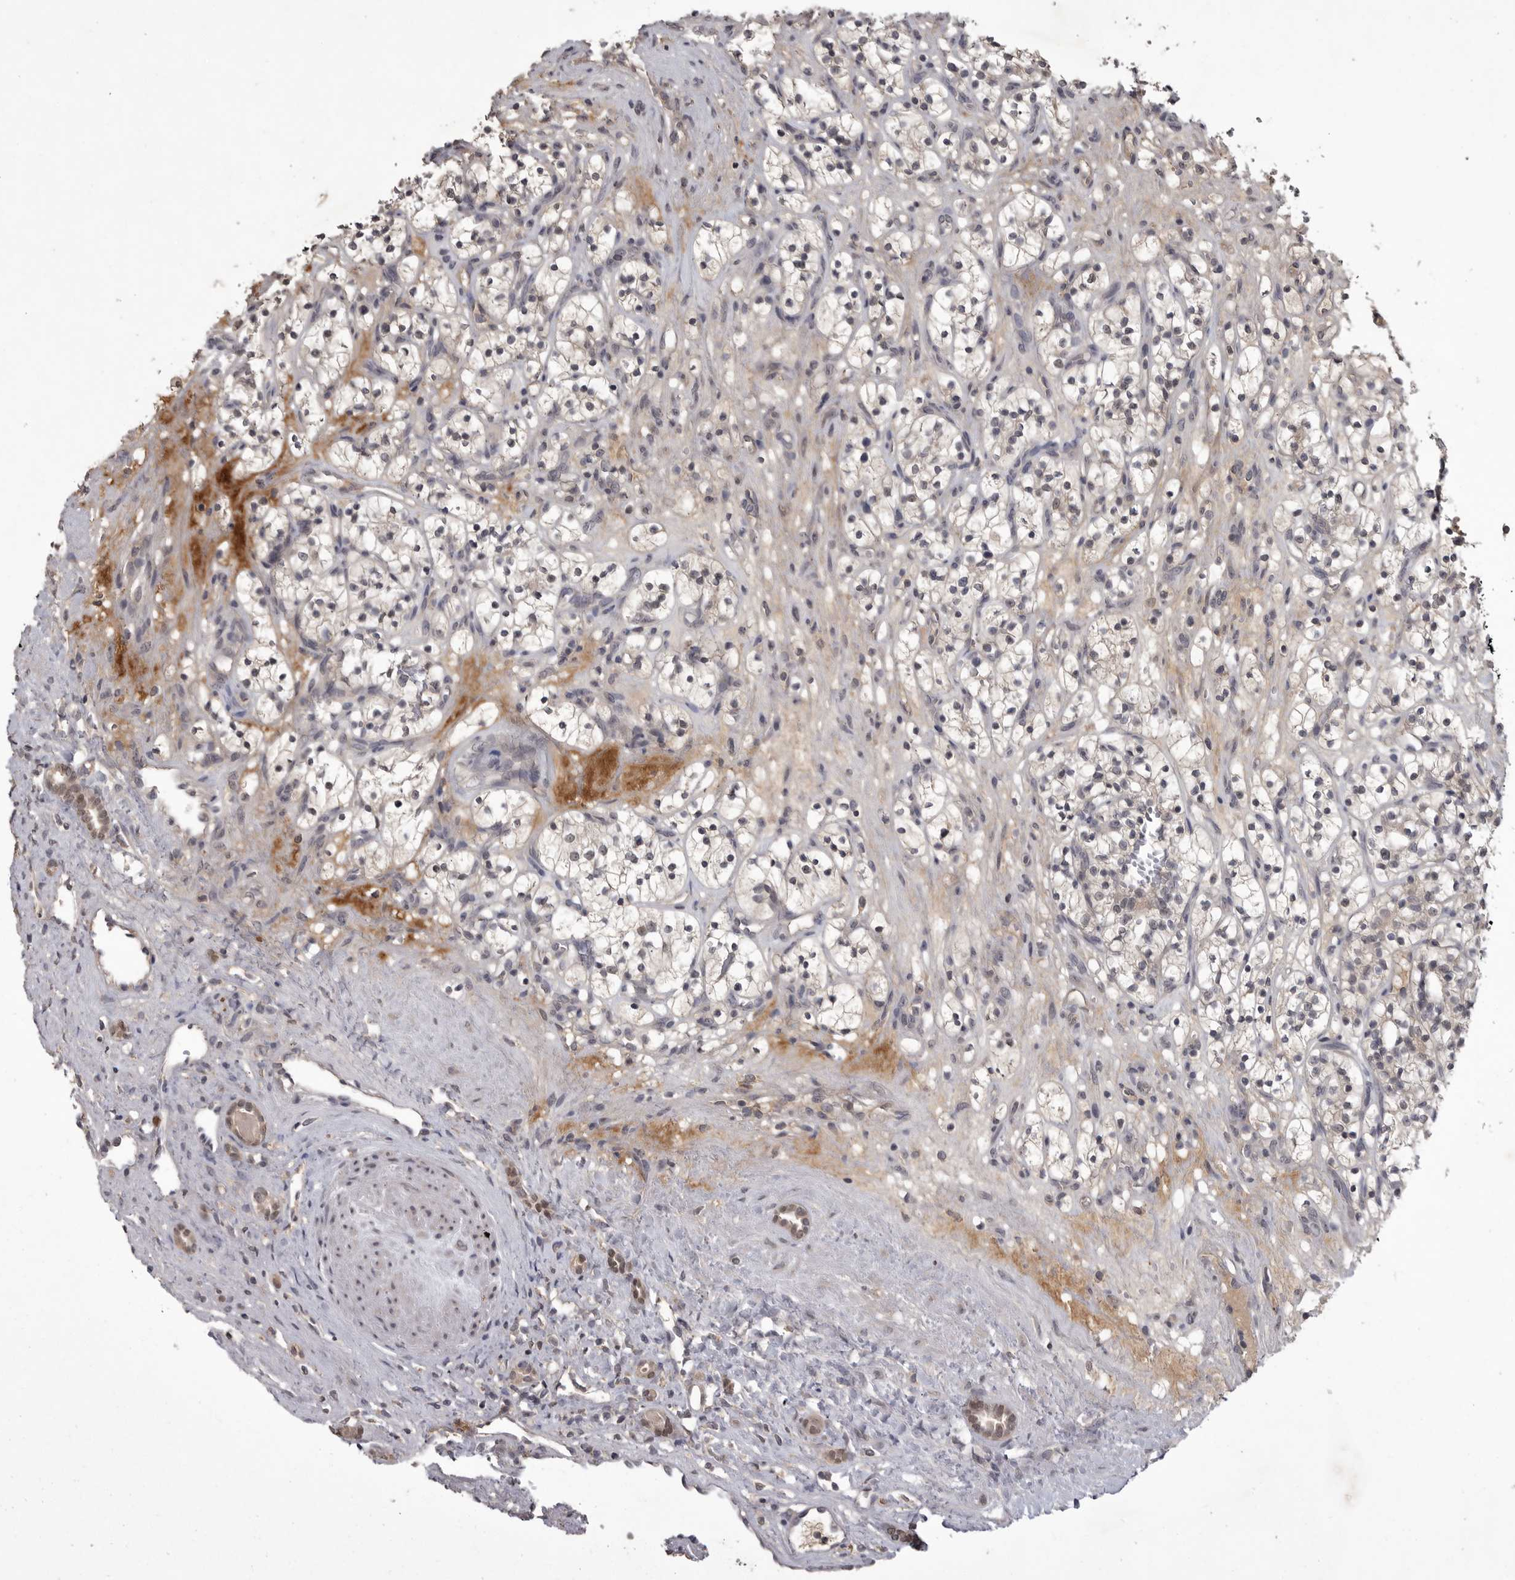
{"staining": {"intensity": "negative", "quantity": "none", "location": "none"}, "tissue": "renal cancer", "cell_type": "Tumor cells", "image_type": "cancer", "snomed": [{"axis": "morphology", "description": "Adenocarcinoma, NOS"}, {"axis": "topography", "description": "Kidney"}], "caption": "Tumor cells are negative for brown protein staining in renal adenocarcinoma.", "gene": "ZNF114", "patient": {"sex": "female", "age": 57}}